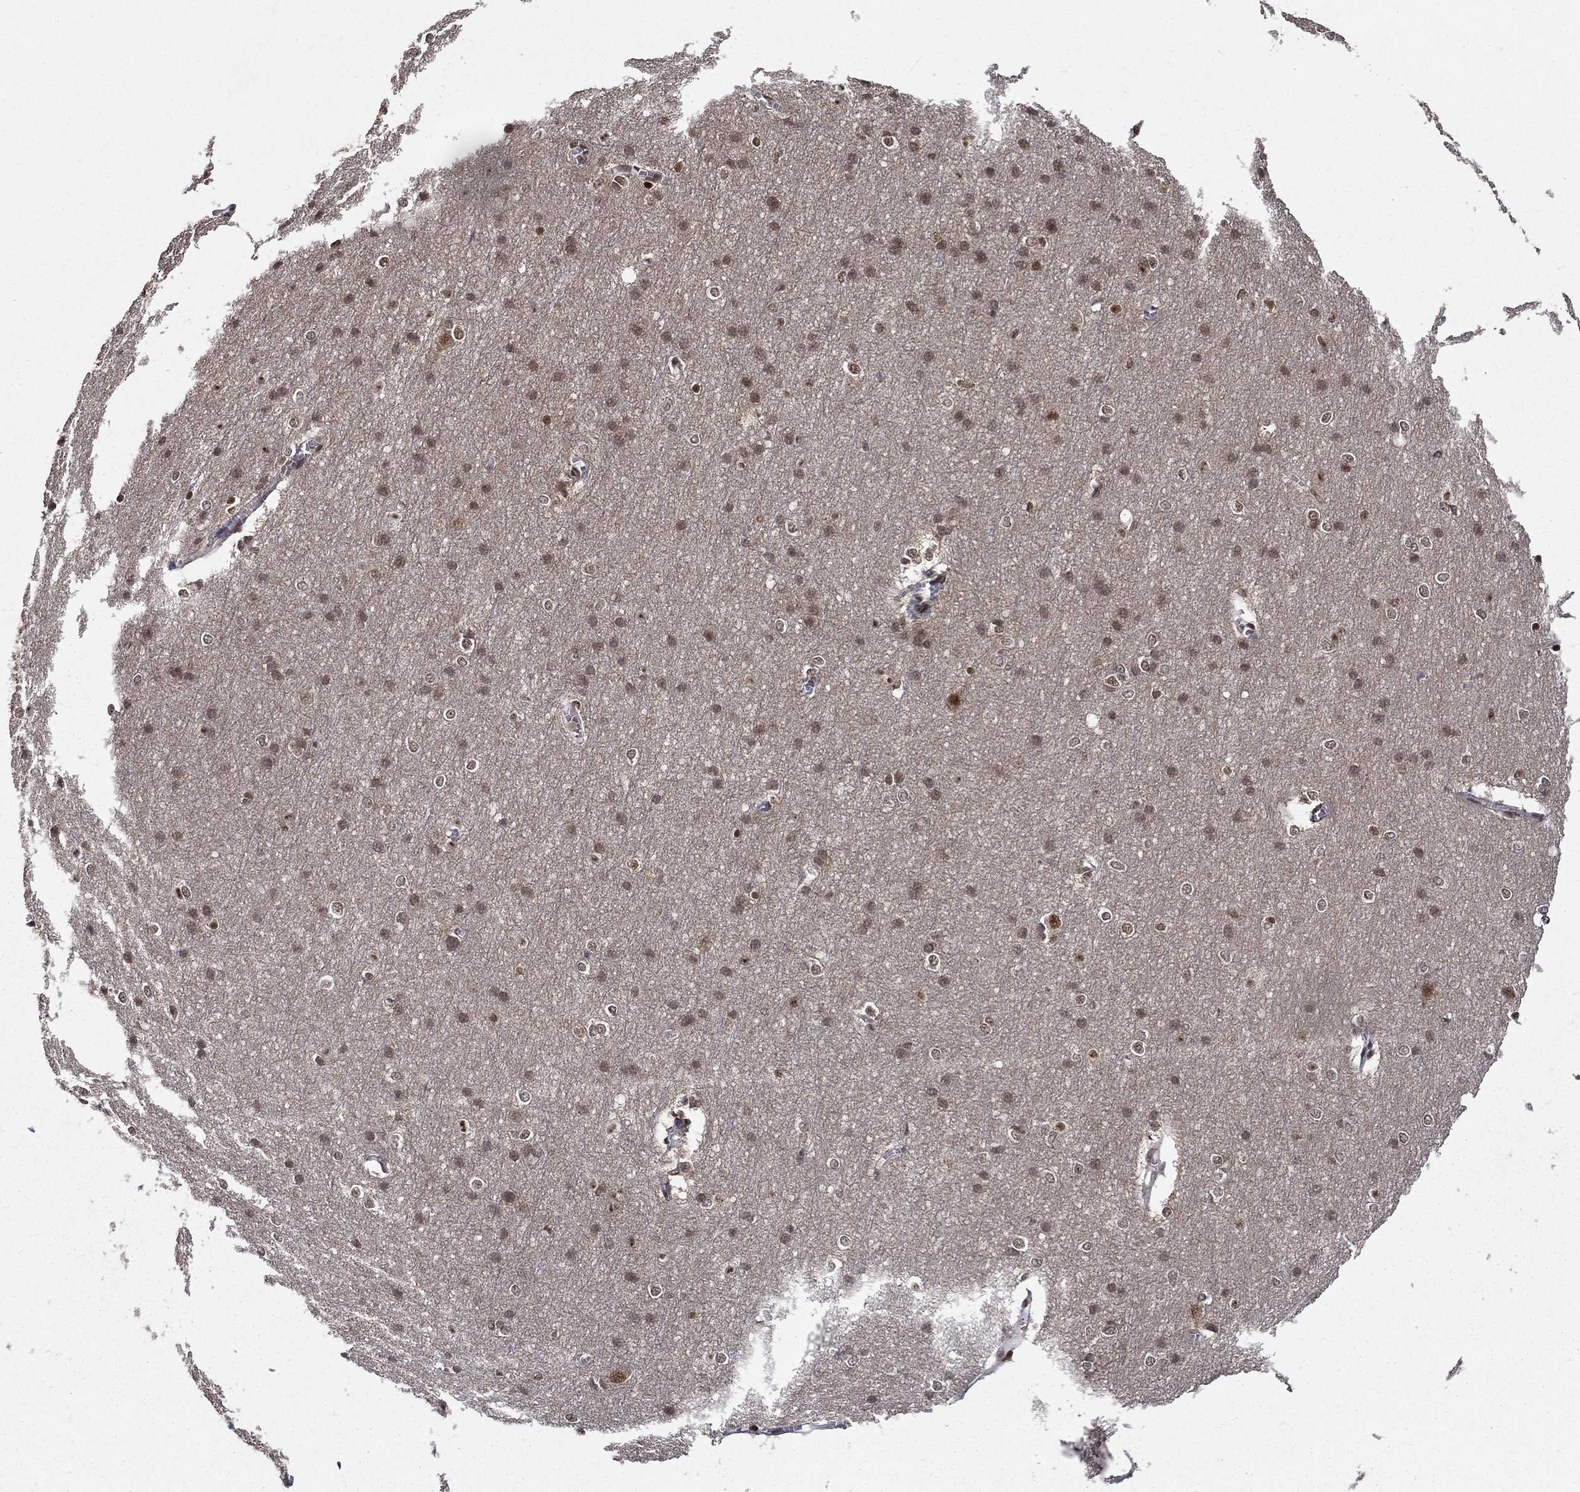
{"staining": {"intensity": "negative", "quantity": "none", "location": "none"}, "tissue": "cerebral cortex", "cell_type": "Endothelial cells", "image_type": "normal", "snomed": [{"axis": "morphology", "description": "Normal tissue, NOS"}, {"axis": "topography", "description": "Cerebral cortex"}], "caption": "This is an IHC photomicrograph of benign human cerebral cortex. There is no expression in endothelial cells.", "gene": "CDCA7L", "patient": {"sex": "male", "age": 37}}